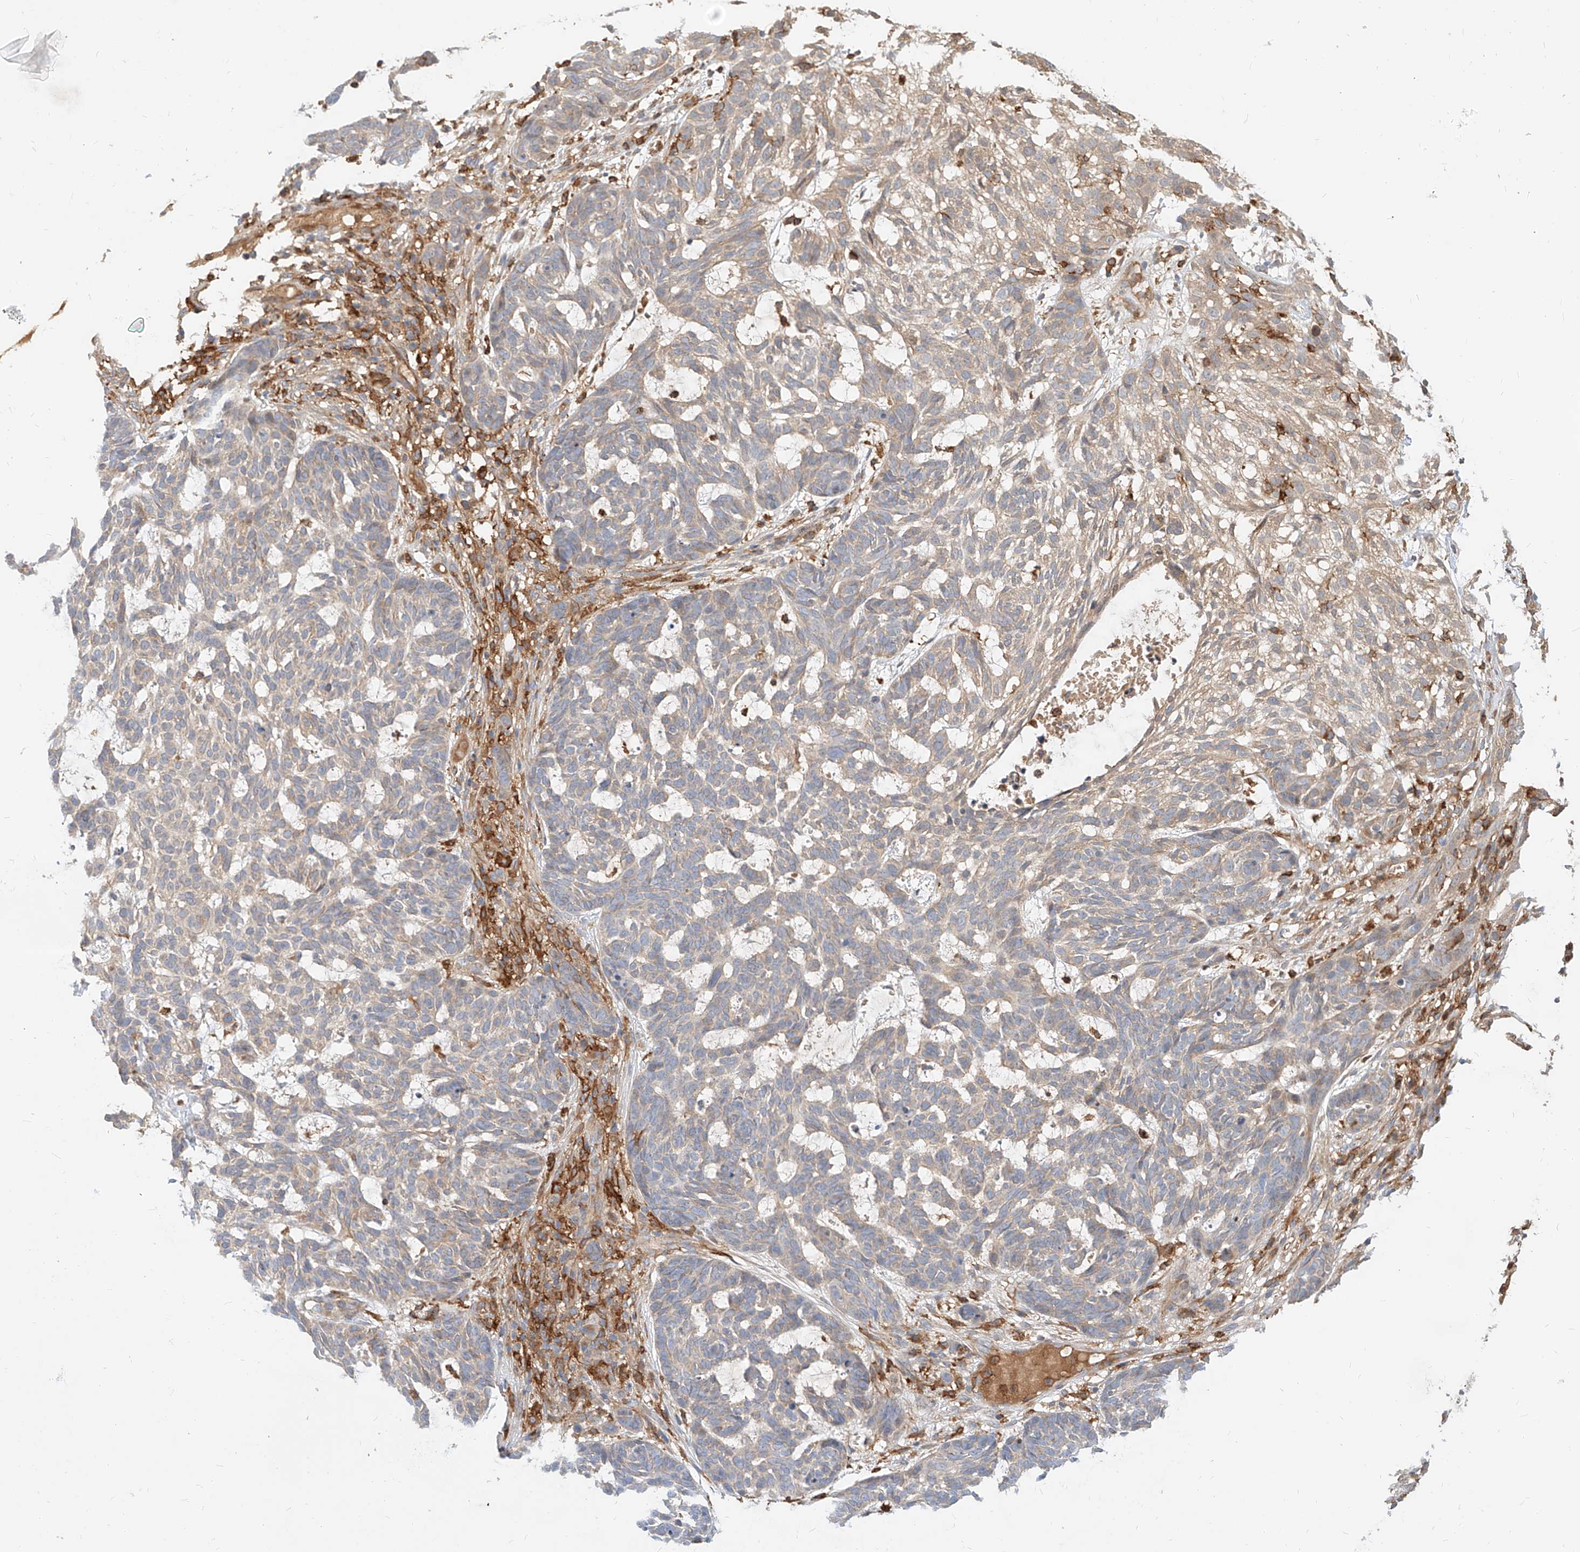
{"staining": {"intensity": "weak", "quantity": "<25%", "location": "cytoplasmic/membranous"}, "tissue": "skin cancer", "cell_type": "Tumor cells", "image_type": "cancer", "snomed": [{"axis": "morphology", "description": "Basal cell carcinoma"}, {"axis": "topography", "description": "Skin"}], "caption": "Basal cell carcinoma (skin) was stained to show a protein in brown. There is no significant positivity in tumor cells. (DAB (3,3'-diaminobenzidine) immunohistochemistry visualized using brightfield microscopy, high magnification).", "gene": "NFAM1", "patient": {"sex": "male", "age": 85}}